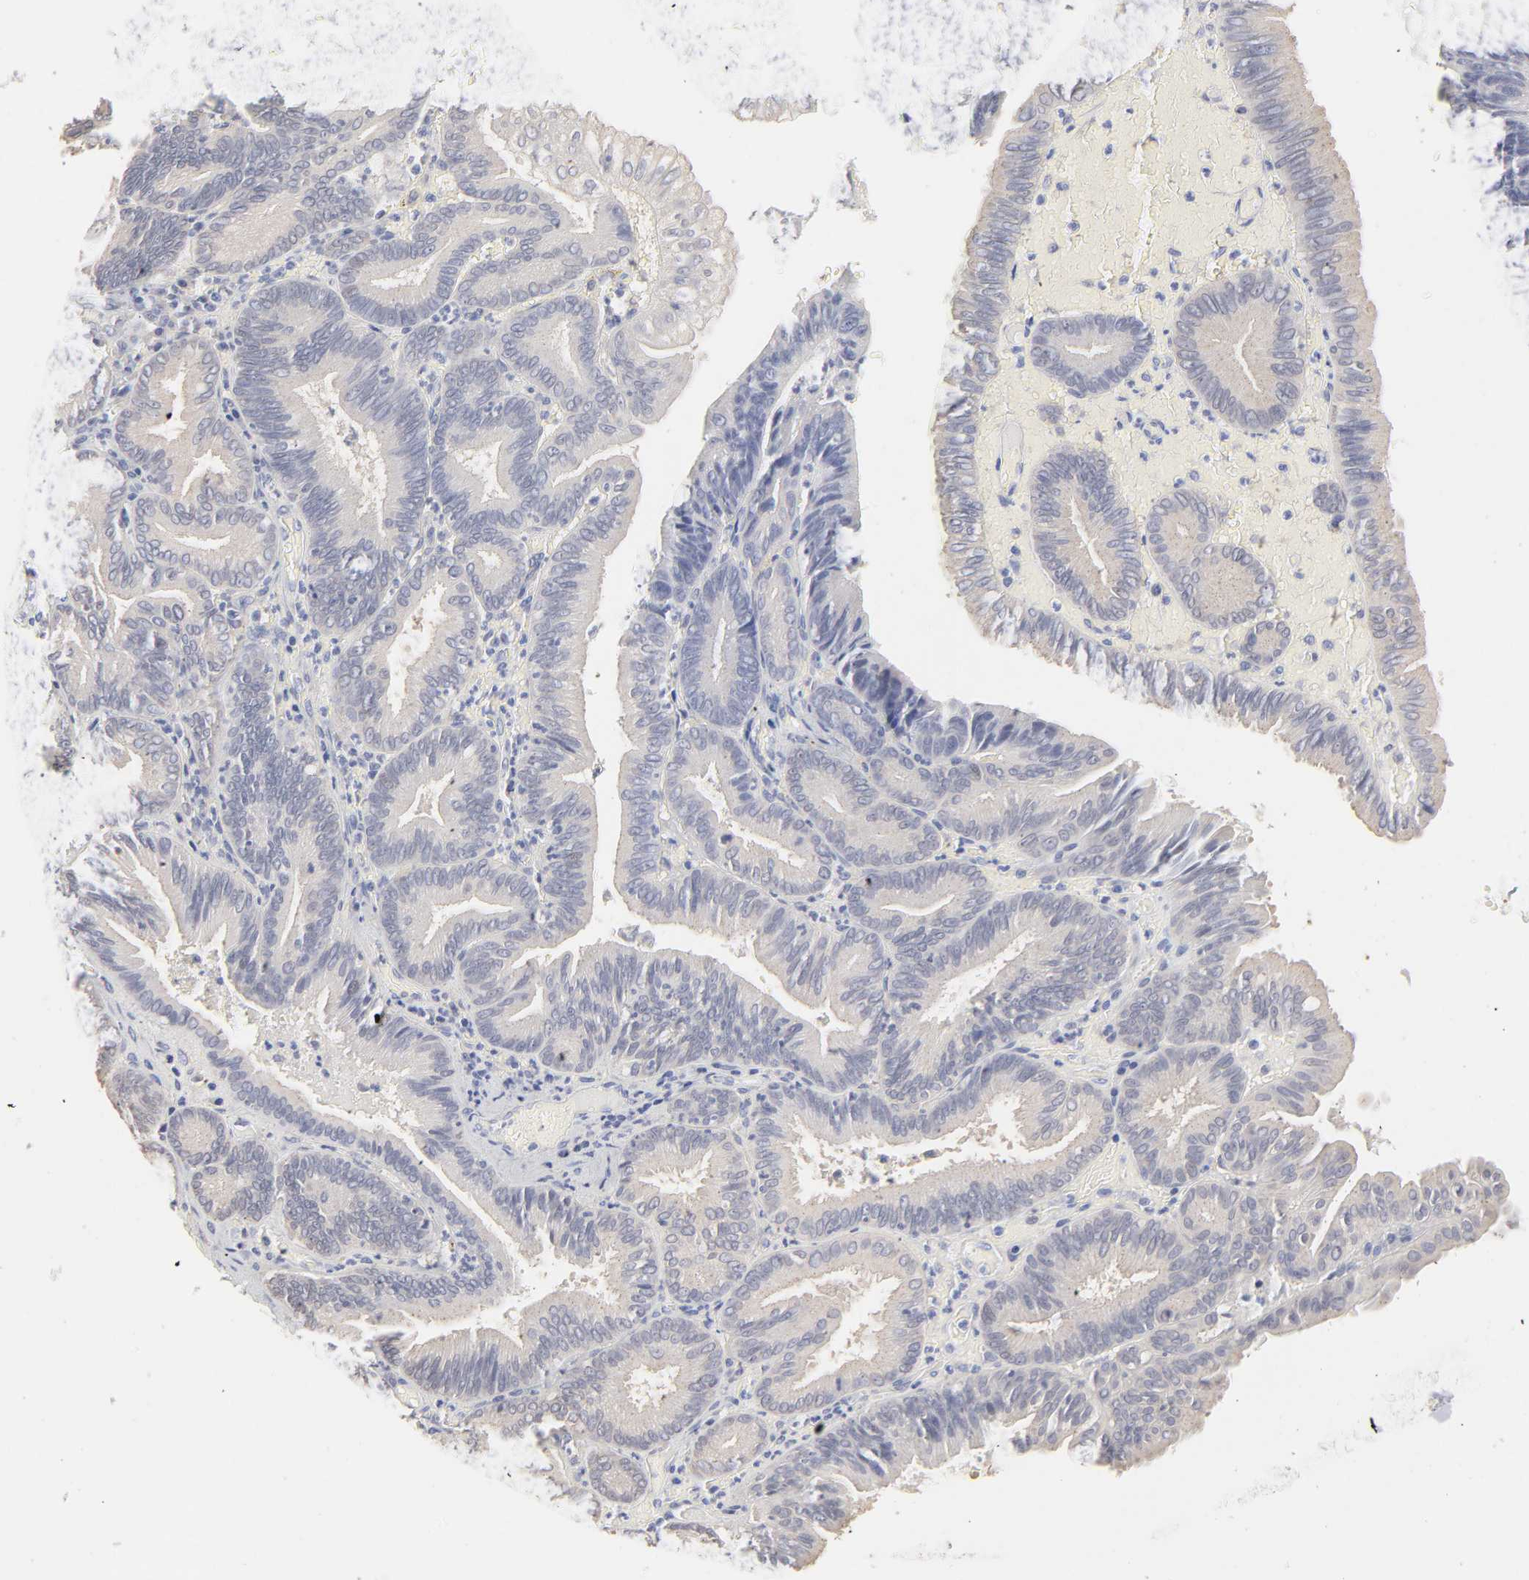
{"staining": {"intensity": "weak", "quantity": ">75%", "location": "cytoplasmic/membranous"}, "tissue": "pancreatic cancer", "cell_type": "Tumor cells", "image_type": "cancer", "snomed": [{"axis": "morphology", "description": "Adenocarcinoma, NOS"}, {"axis": "topography", "description": "Pancreas"}], "caption": "This photomicrograph demonstrates adenocarcinoma (pancreatic) stained with immunohistochemistry to label a protein in brown. The cytoplasmic/membranous of tumor cells show weak positivity for the protein. Nuclei are counter-stained blue.", "gene": "DNAL4", "patient": {"sex": "male", "age": 82}}